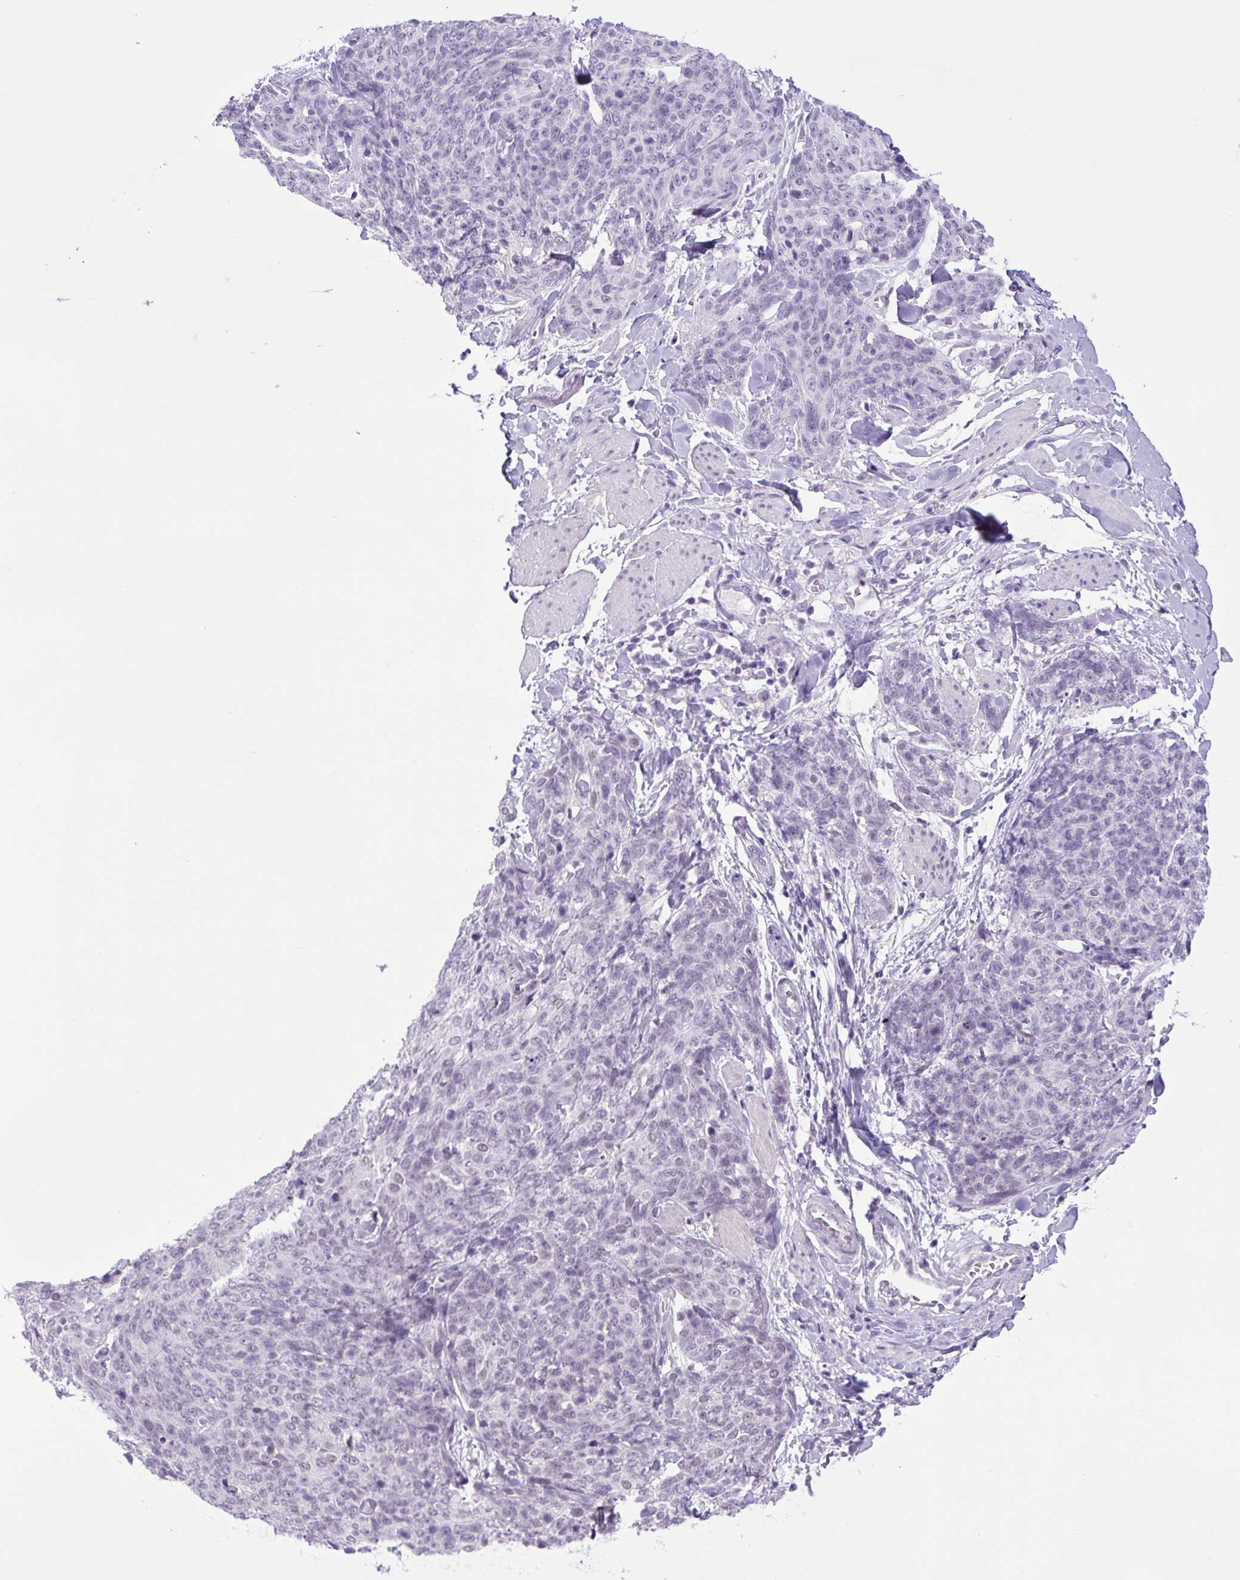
{"staining": {"intensity": "negative", "quantity": "none", "location": "none"}, "tissue": "skin cancer", "cell_type": "Tumor cells", "image_type": "cancer", "snomed": [{"axis": "morphology", "description": "Squamous cell carcinoma, NOS"}, {"axis": "topography", "description": "Skin"}, {"axis": "topography", "description": "Vulva"}], "caption": "Immunohistochemistry histopathology image of neoplastic tissue: human squamous cell carcinoma (skin) stained with DAB displays no significant protein staining in tumor cells.", "gene": "KPNA1", "patient": {"sex": "female", "age": 85}}